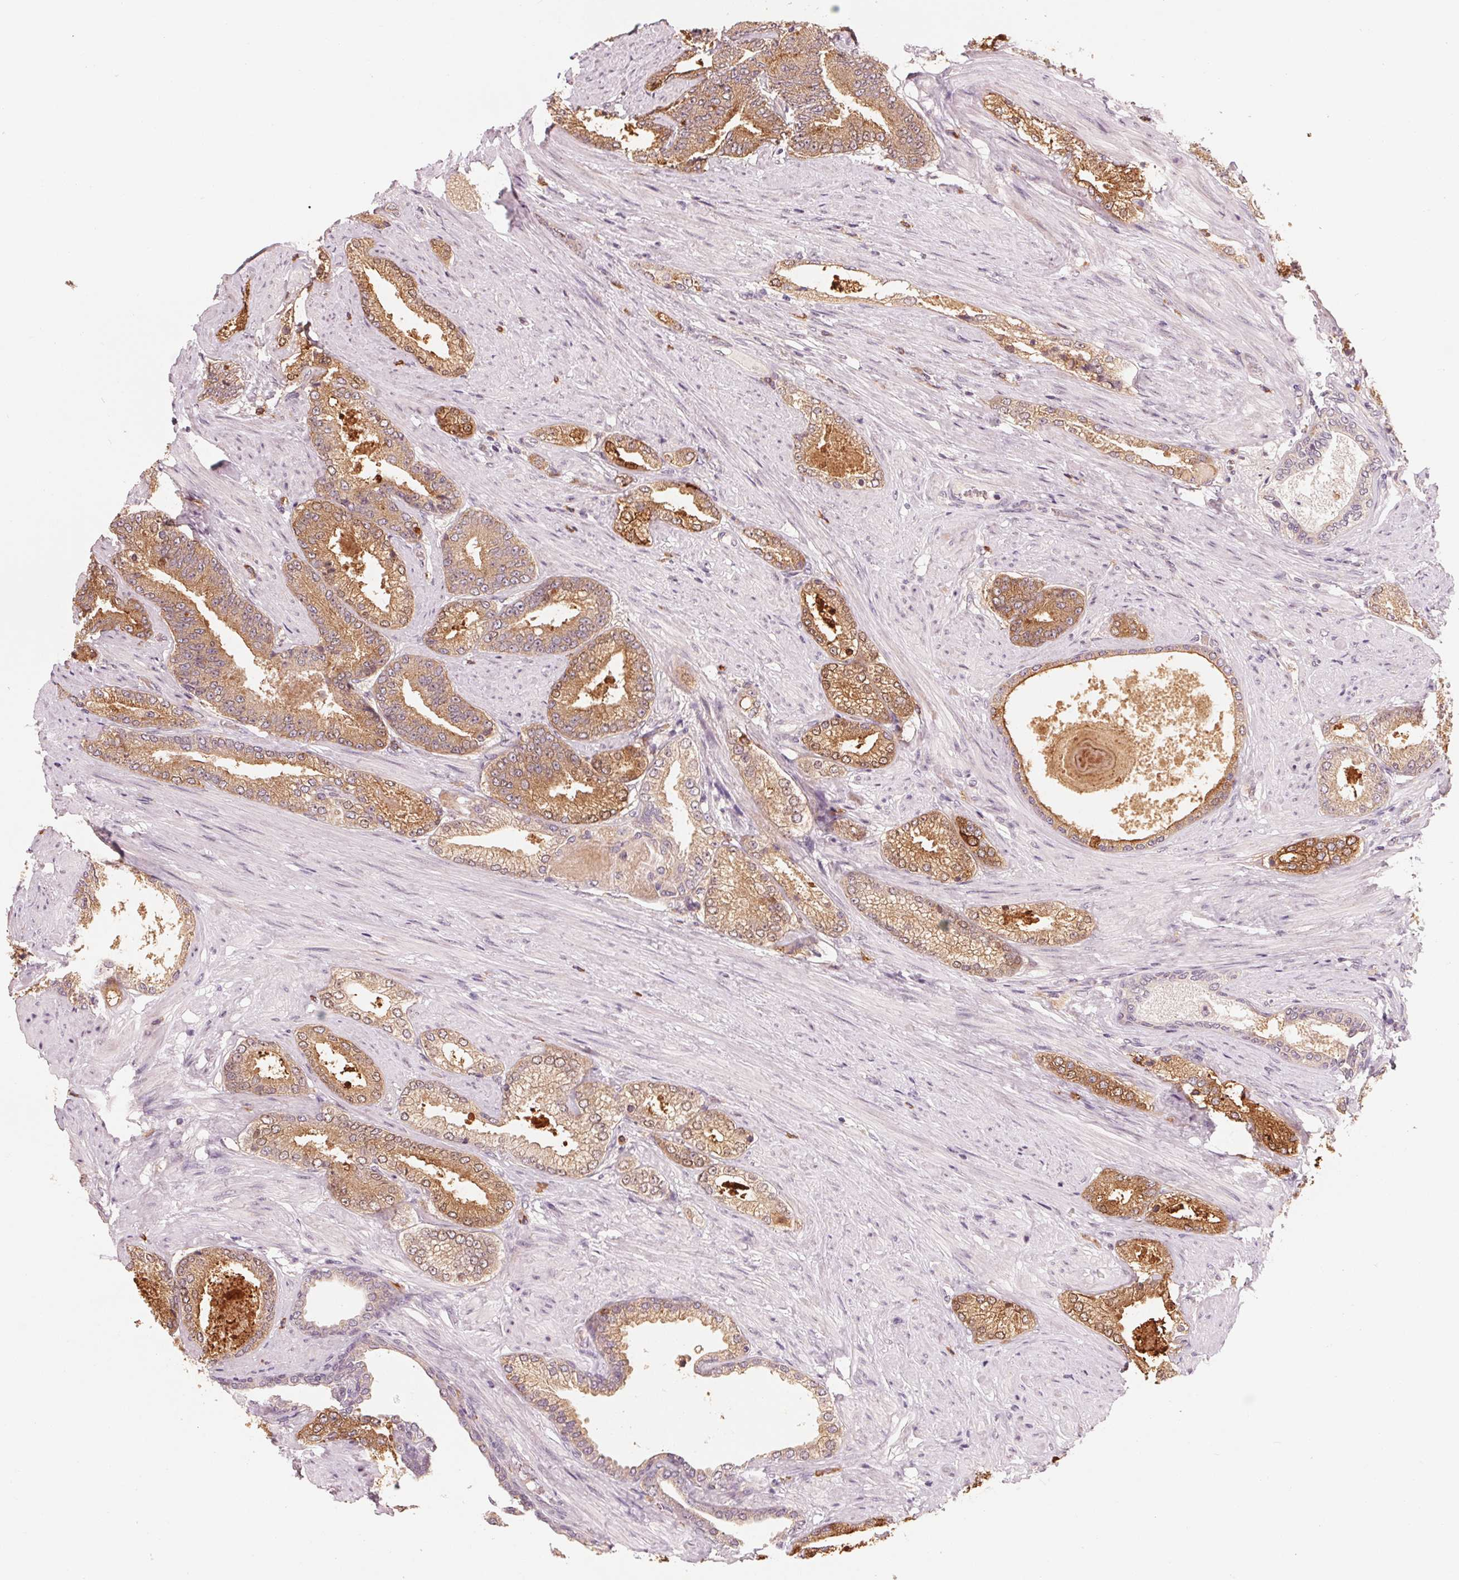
{"staining": {"intensity": "moderate", "quantity": ">75%", "location": "cytoplasmic/membranous"}, "tissue": "prostate cancer", "cell_type": "Tumor cells", "image_type": "cancer", "snomed": [{"axis": "morphology", "description": "Adenocarcinoma, High grade"}, {"axis": "topography", "description": "Prostate and seminal vesicle, NOS"}], "caption": "A brown stain highlights moderate cytoplasmic/membranous staining of a protein in human prostate cancer (high-grade adenocarcinoma) tumor cells.", "gene": "GIGYF2", "patient": {"sex": "male", "age": 61}}